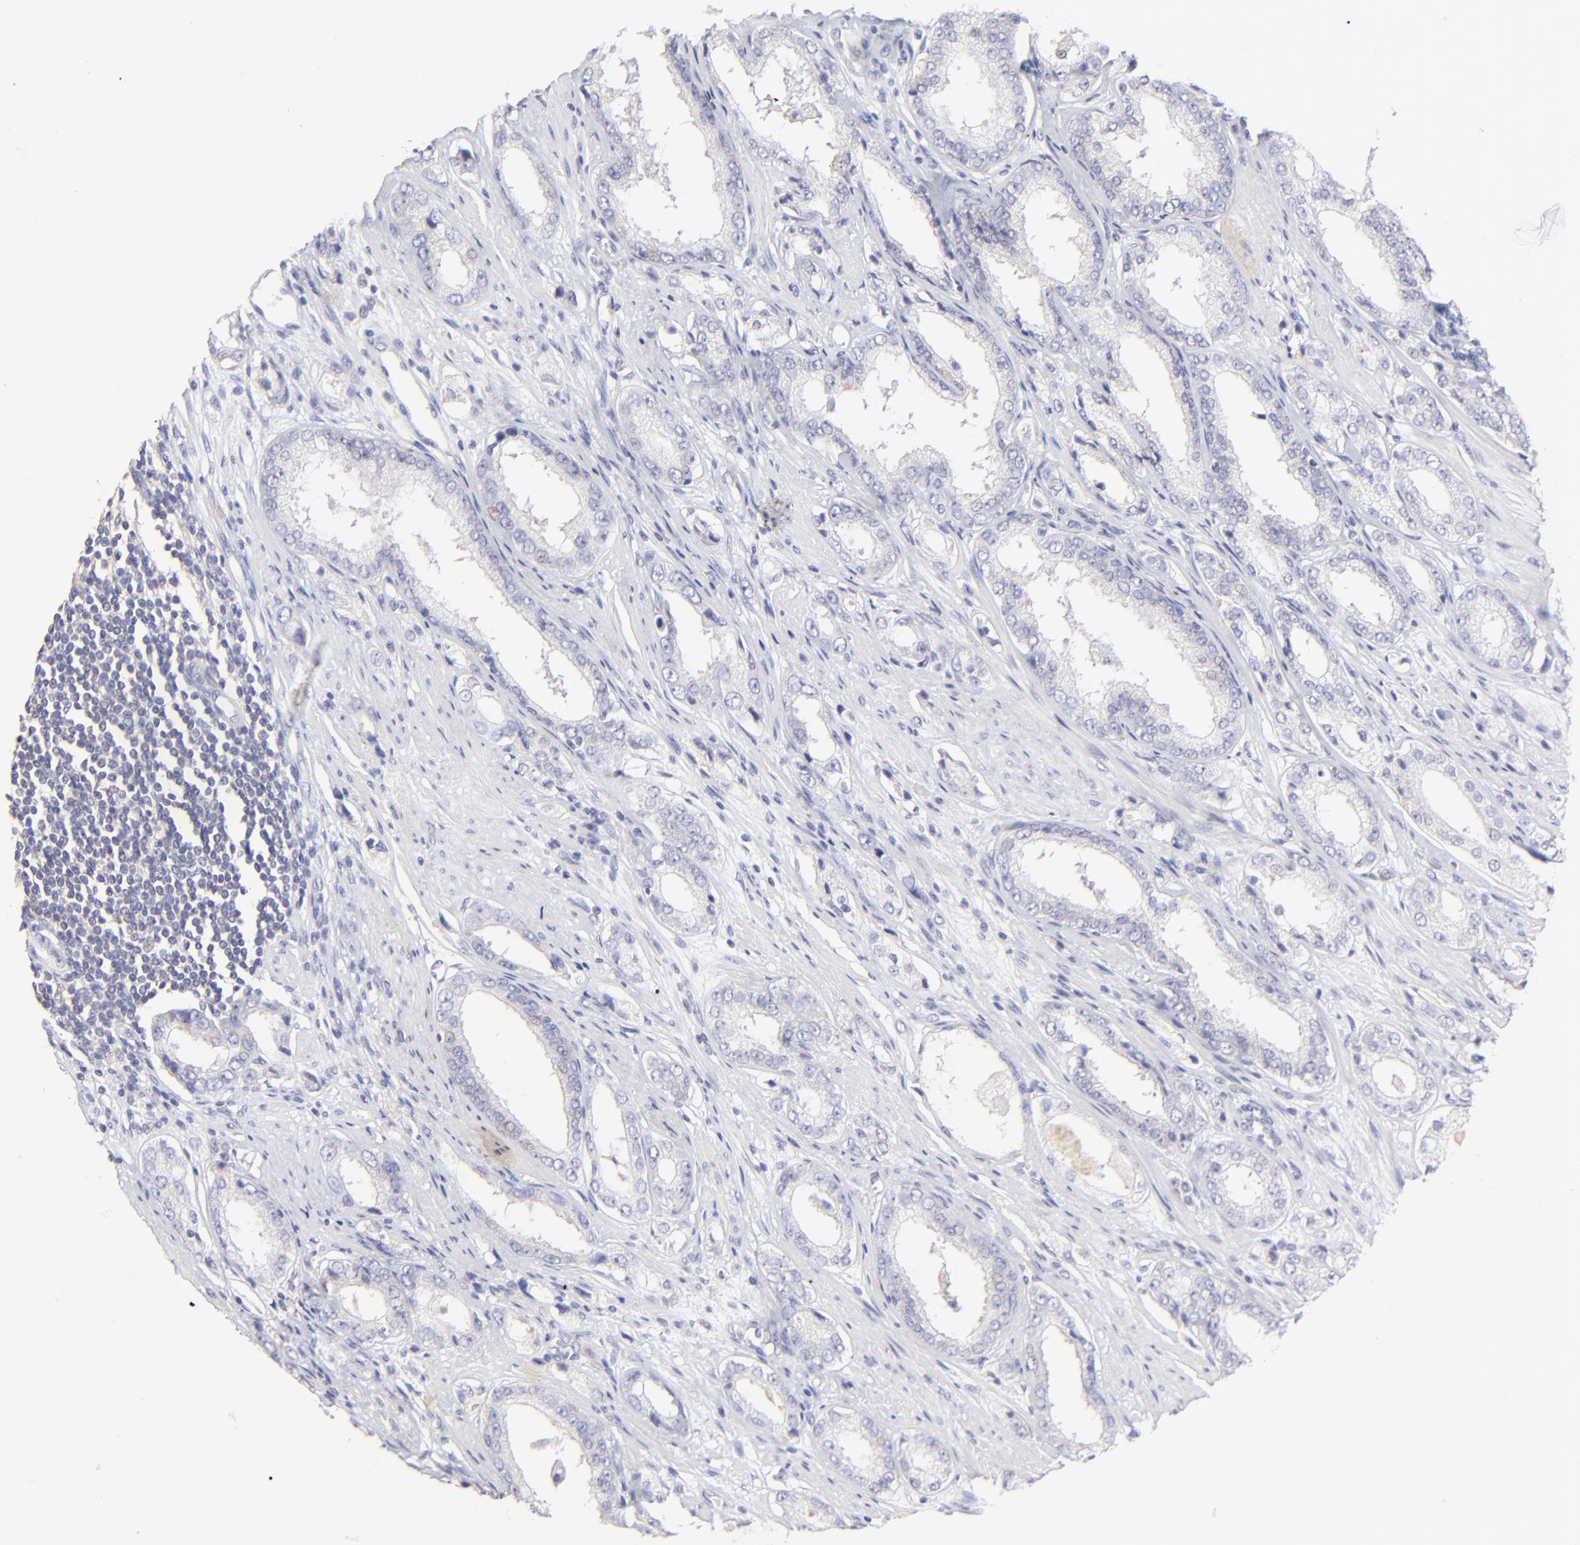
{"staining": {"intensity": "negative", "quantity": "none", "location": "none"}, "tissue": "prostate cancer", "cell_type": "Tumor cells", "image_type": "cancer", "snomed": [{"axis": "morphology", "description": "Adenocarcinoma, Medium grade"}, {"axis": "topography", "description": "Prostate"}], "caption": "IHC of human prostate cancer exhibits no staining in tumor cells. The staining is performed using DAB brown chromogen with nuclei counter-stained in using hematoxylin.", "gene": "LHFPL1", "patient": {"sex": "male", "age": 53}}